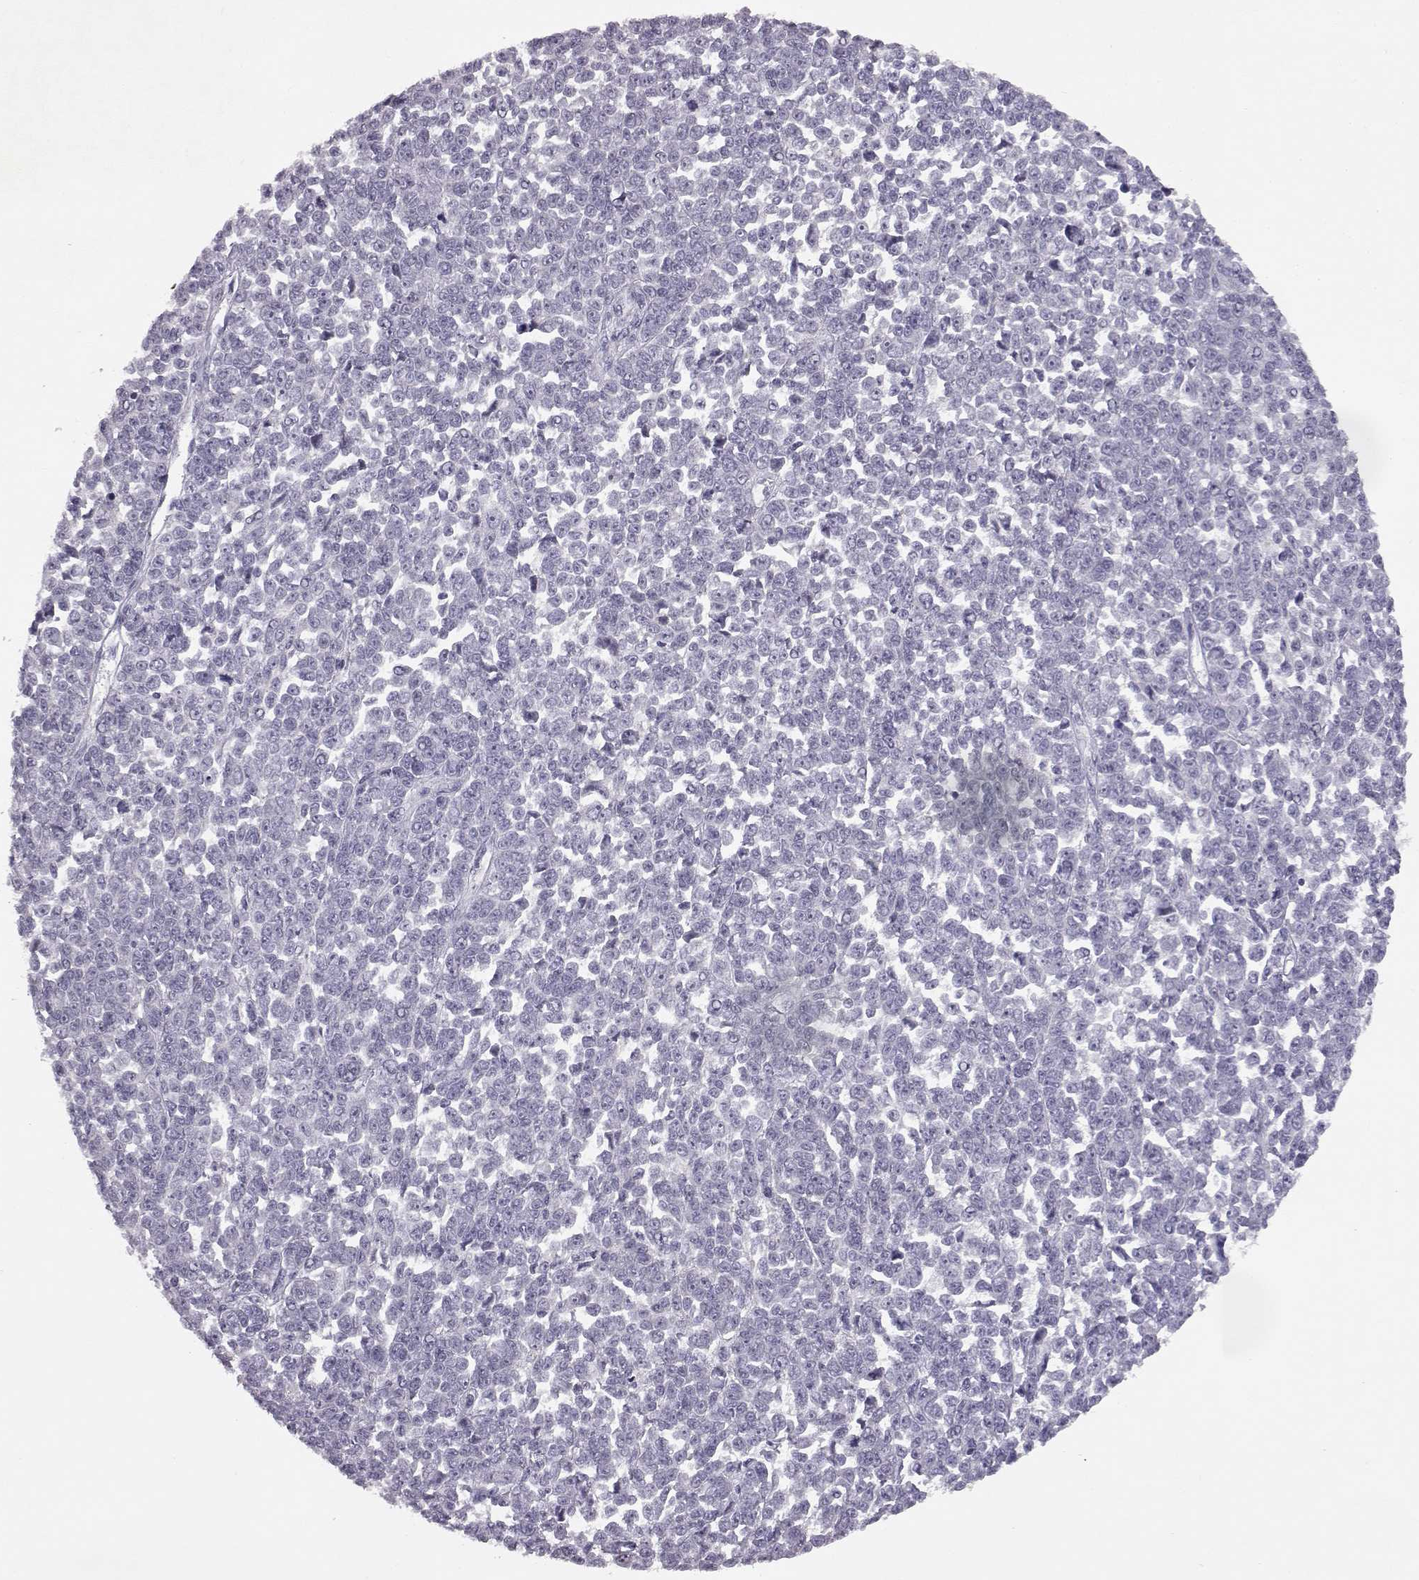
{"staining": {"intensity": "negative", "quantity": "none", "location": "none"}, "tissue": "melanoma", "cell_type": "Tumor cells", "image_type": "cancer", "snomed": [{"axis": "morphology", "description": "Malignant melanoma, NOS"}, {"axis": "topography", "description": "Skin"}], "caption": "Tumor cells are negative for protein expression in human malignant melanoma.", "gene": "SPAG17", "patient": {"sex": "female", "age": 95}}